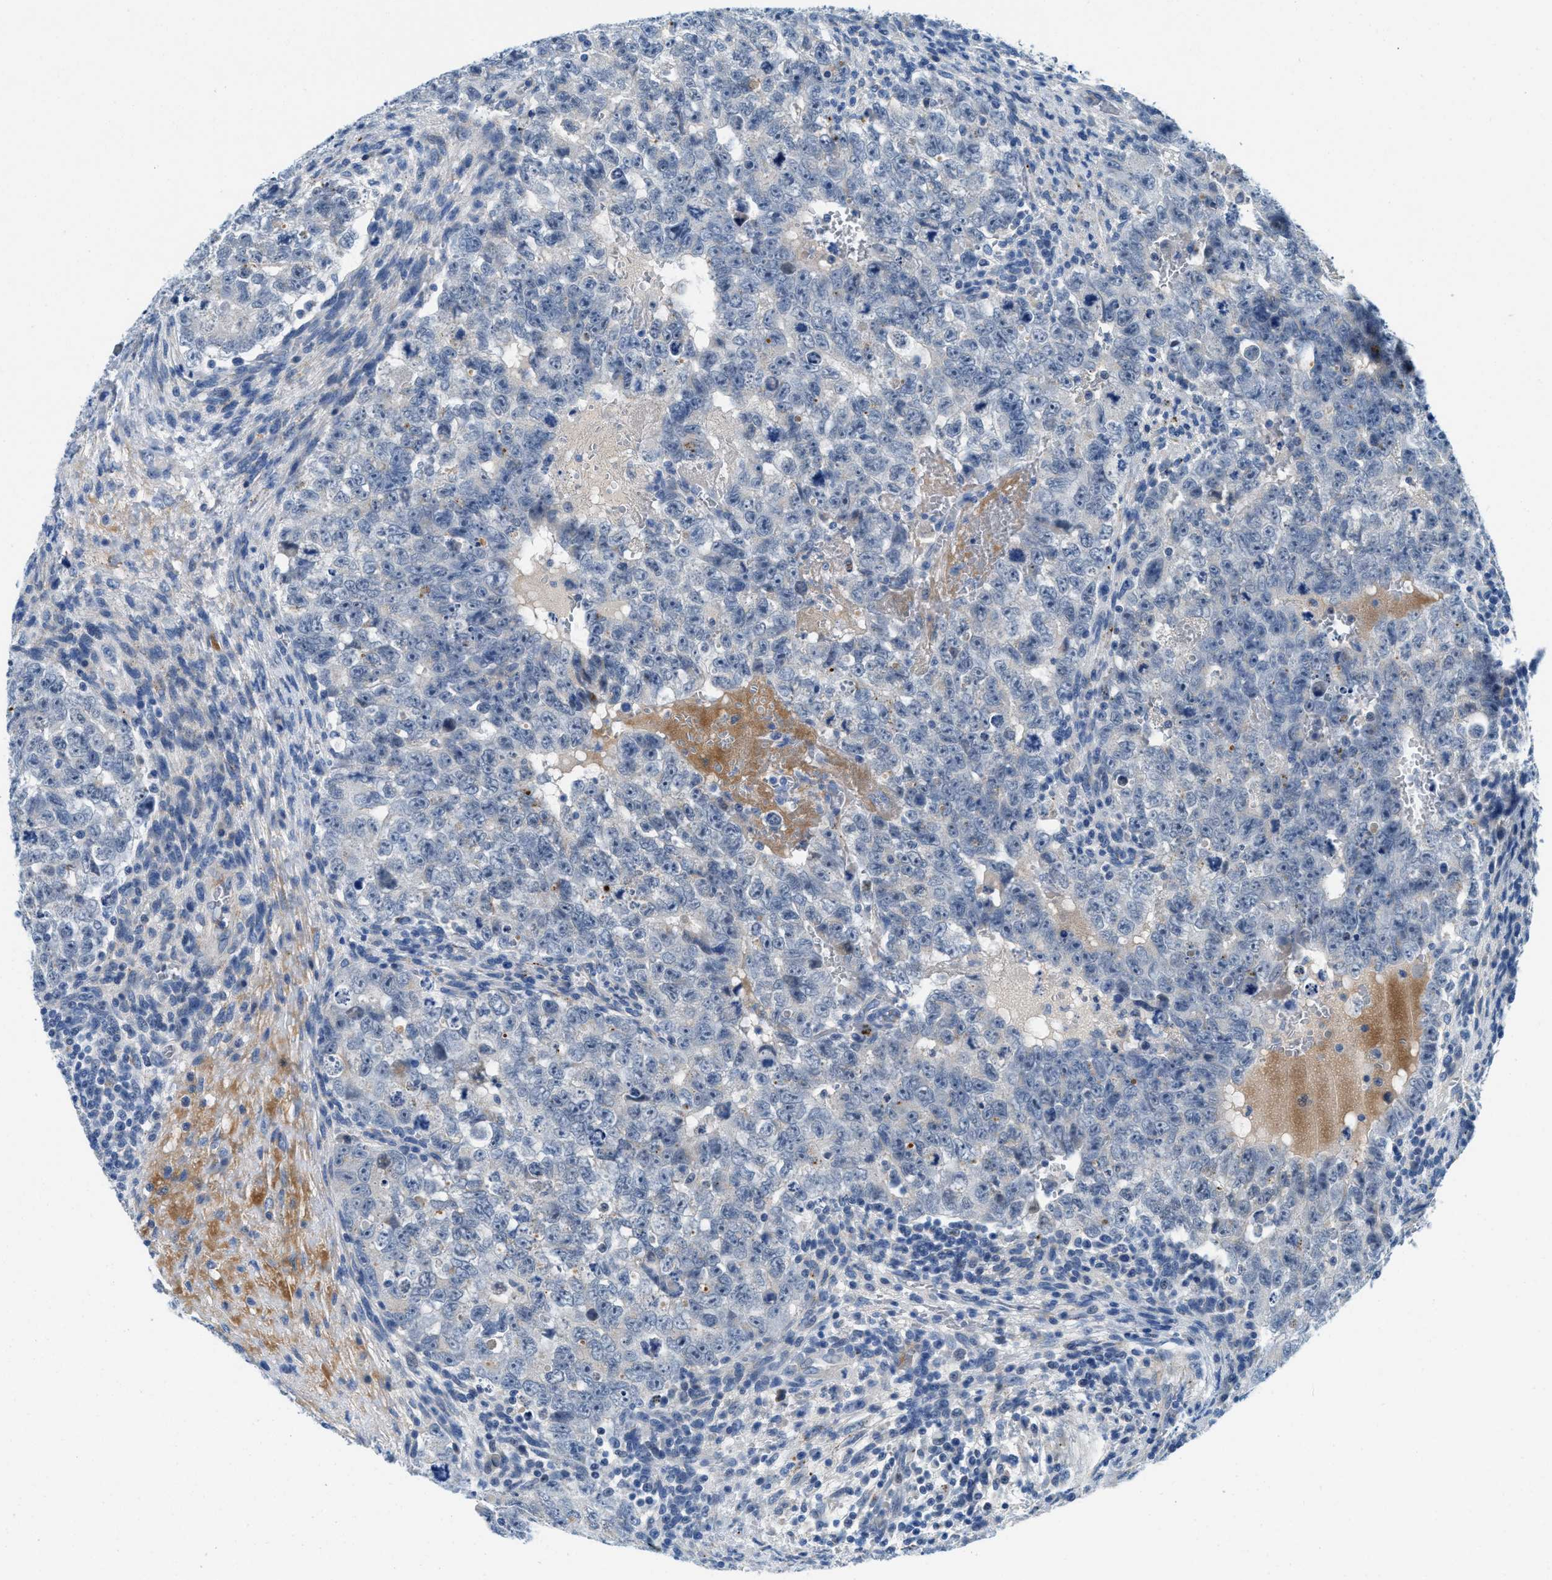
{"staining": {"intensity": "negative", "quantity": "none", "location": "none"}, "tissue": "testis cancer", "cell_type": "Tumor cells", "image_type": "cancer", "snomed": [{"axis": "morphology", "description": "Seminoma, NOS"}, {"axis": "morphology", "description": "Carcinoma, Embryonal, NOS"}, {"axis": "topography", "description": "Testis"}], "caption": "Human seminoma (testis) stained for a protein using IHC displays no positivity in tumor cells.", "gene": "TSPAN3", "patient": {"sex": "male", "age": 38}}